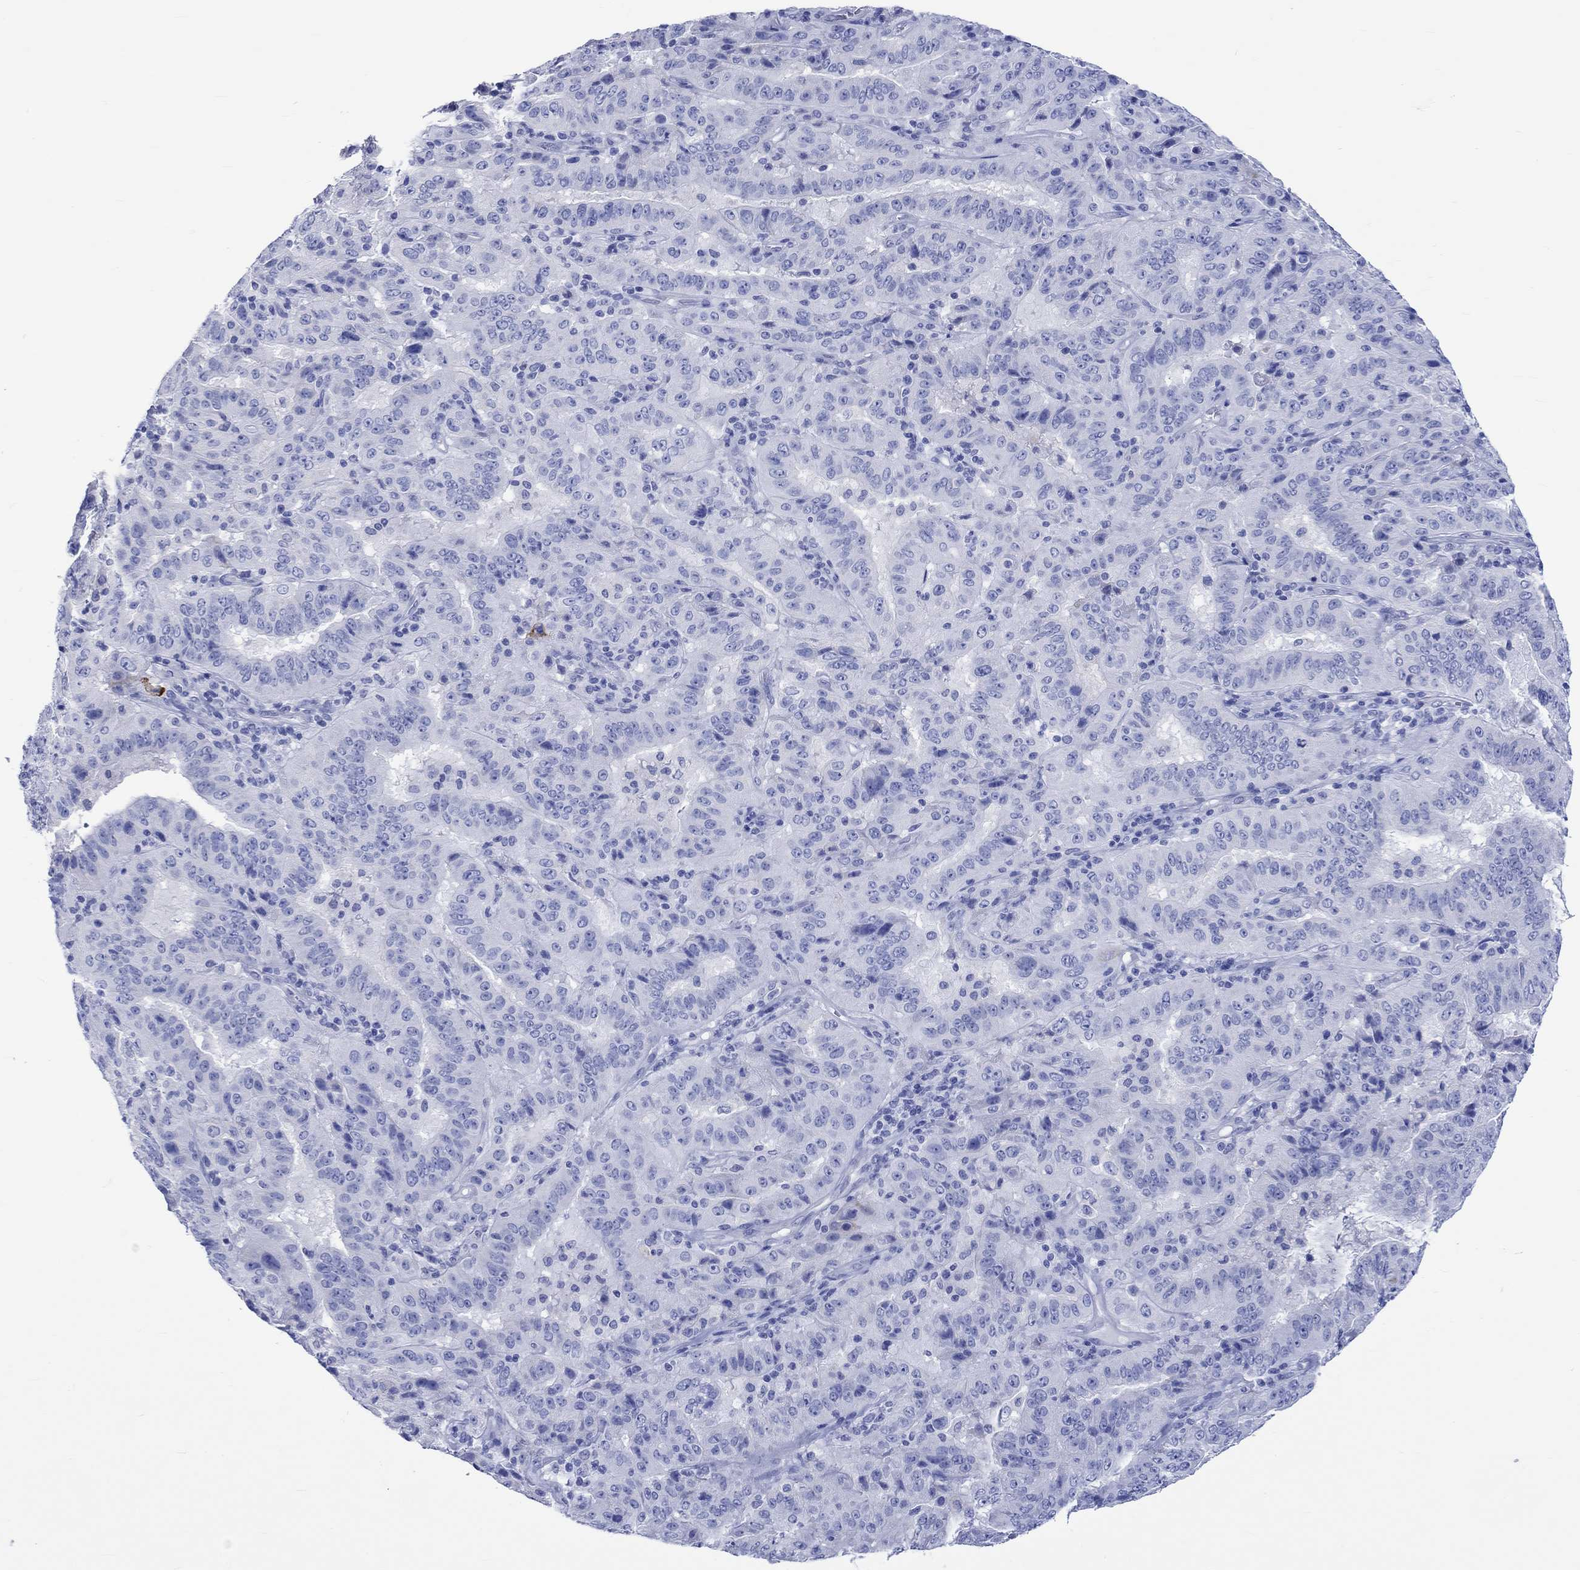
{"staining": {"intensity": "negative", "quantity": "none", "location": "none"}, "tissue": "pancreatic cancer", "cell_type": "Tumor cells", "image_type": "cancer", "snomed": [{"axis": "morphology", "description": "Adenocarcinoma, NOS"}, {"axis": "topography", "description": "Pancreas"}], "caption": "This is an IHC photomicrograph of pancreatic cancer. There is no staining in tumor cells.", "gene": "KLHL33", "patient": {"sex": "male", "age": 63}}